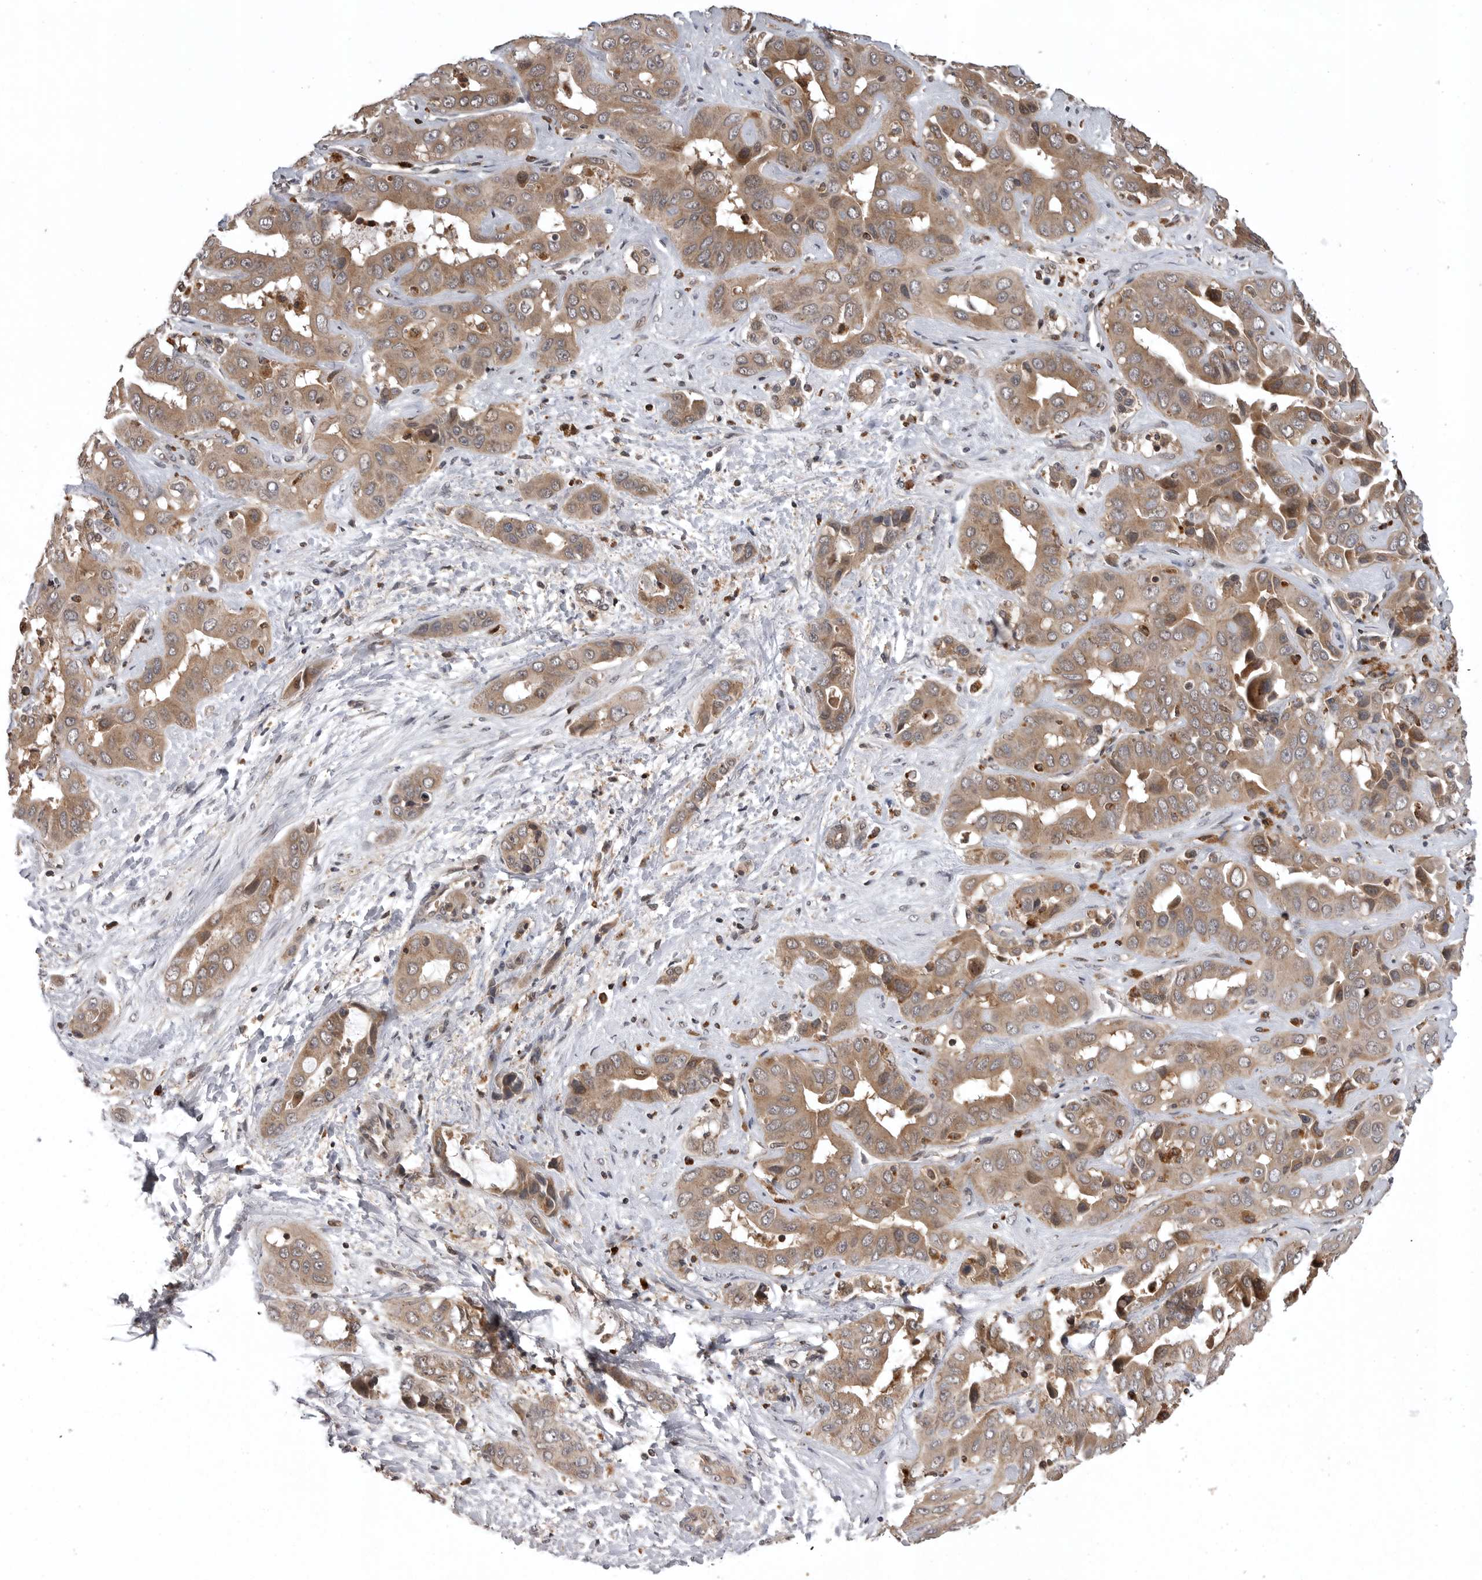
{"staining": {"intensity": "moderate", "quantity": ">75%", "location": "cytoplasmic/membranous"}, "tissue": "liver cancer", "cell_type": "Tumor cells", "image_type": "cancer", "snomed": [{"axis": "morphology", "description": "Cholangiocarcinoma"}, {"axis": "topography", "description": "Liver"}], "caption": "Immunohistochemistry (IHC) image of cholangiocarcinoma (liver) stained for a protein (brown), which displays medium levels of moderate cytoplasmic/membranous positivity in approximately >75% of tumor cells.", "gene": "AOAH", "patient": {"sex": "female", "age": 52}}